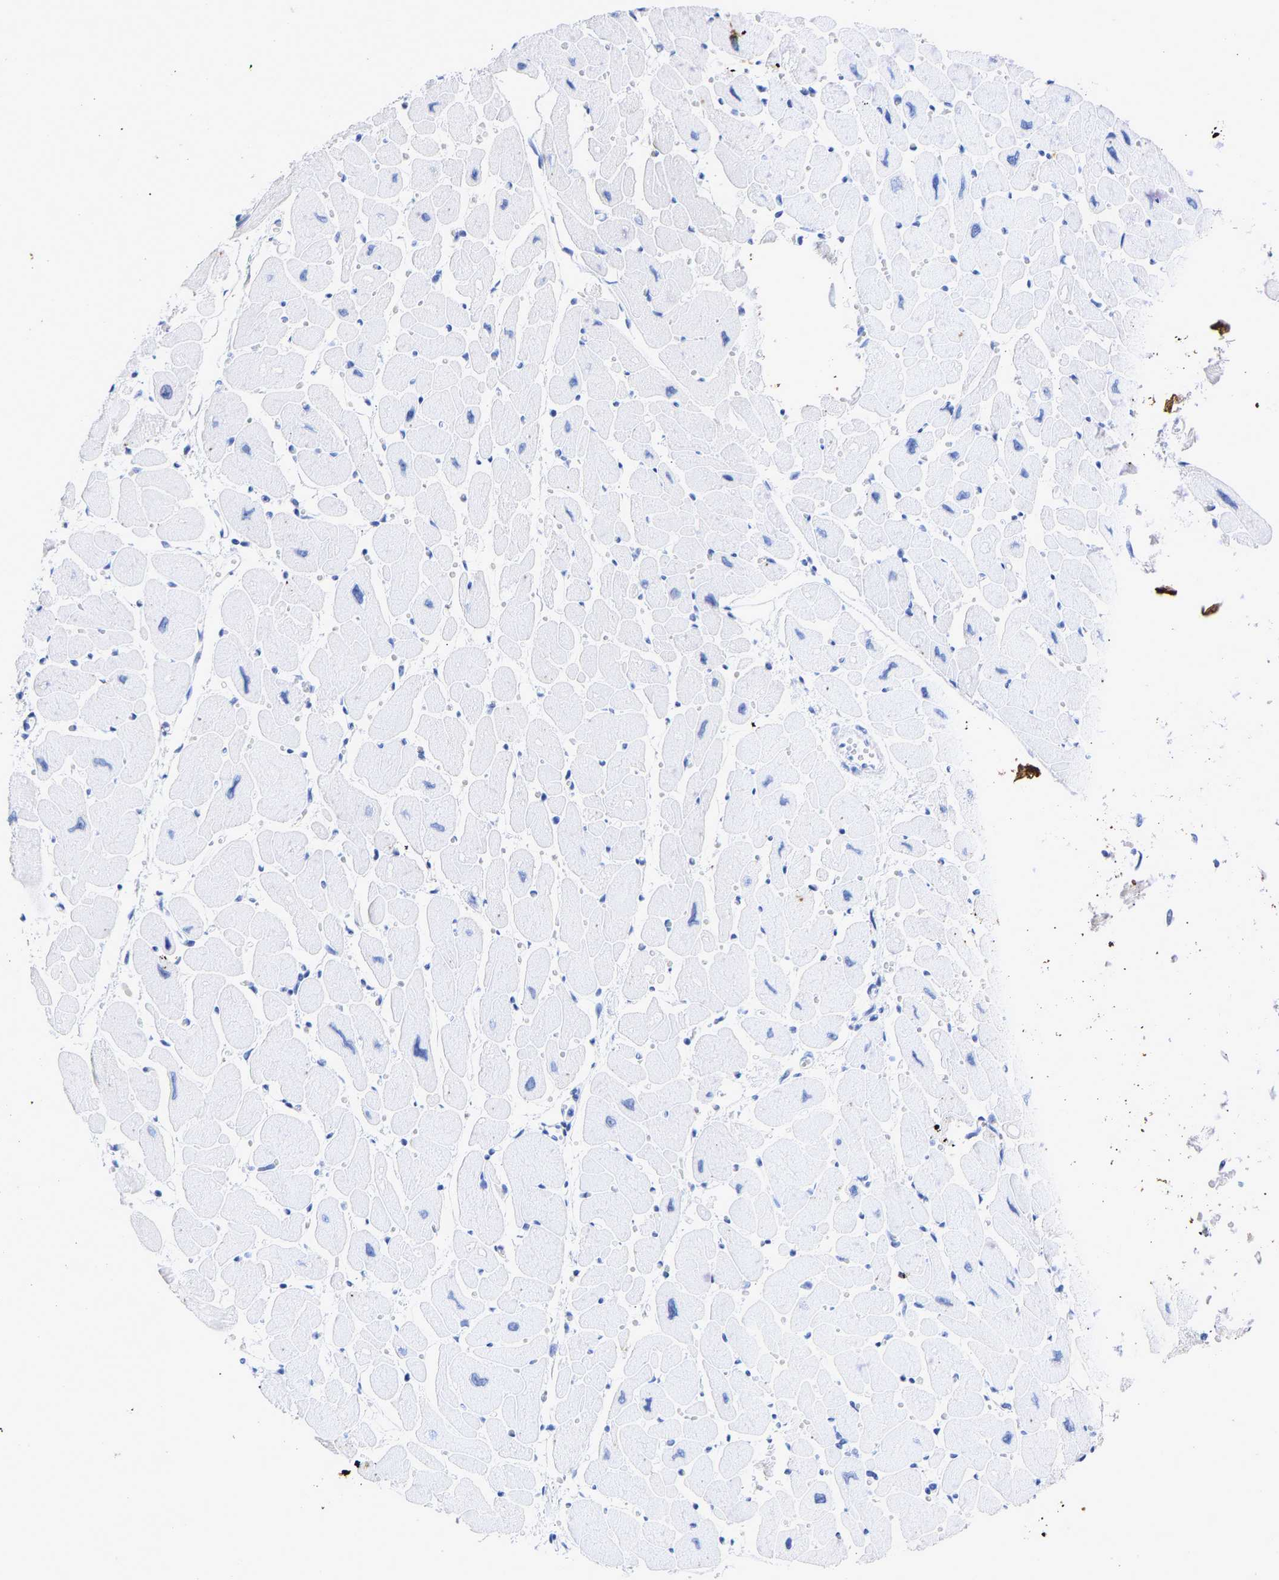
{"staining": {"intensity": "negative", "quantity": "none", "location": "none"}, "tissue": "heart muscle", "cell_type": "Cardiomyocytes", "image_type": "normal", "snomed": [{"axis": "morphology", "description": "Normal tissue, NOS"}, {"axis": "topography", "description": "Heart"}], "caption": "DAB immunohistochemical staining of benign heart muscle demonstrates no significant staining in cardiomyocytes.", "gene": "KRT1", "patient": {"sex": "female", "age": 54}}